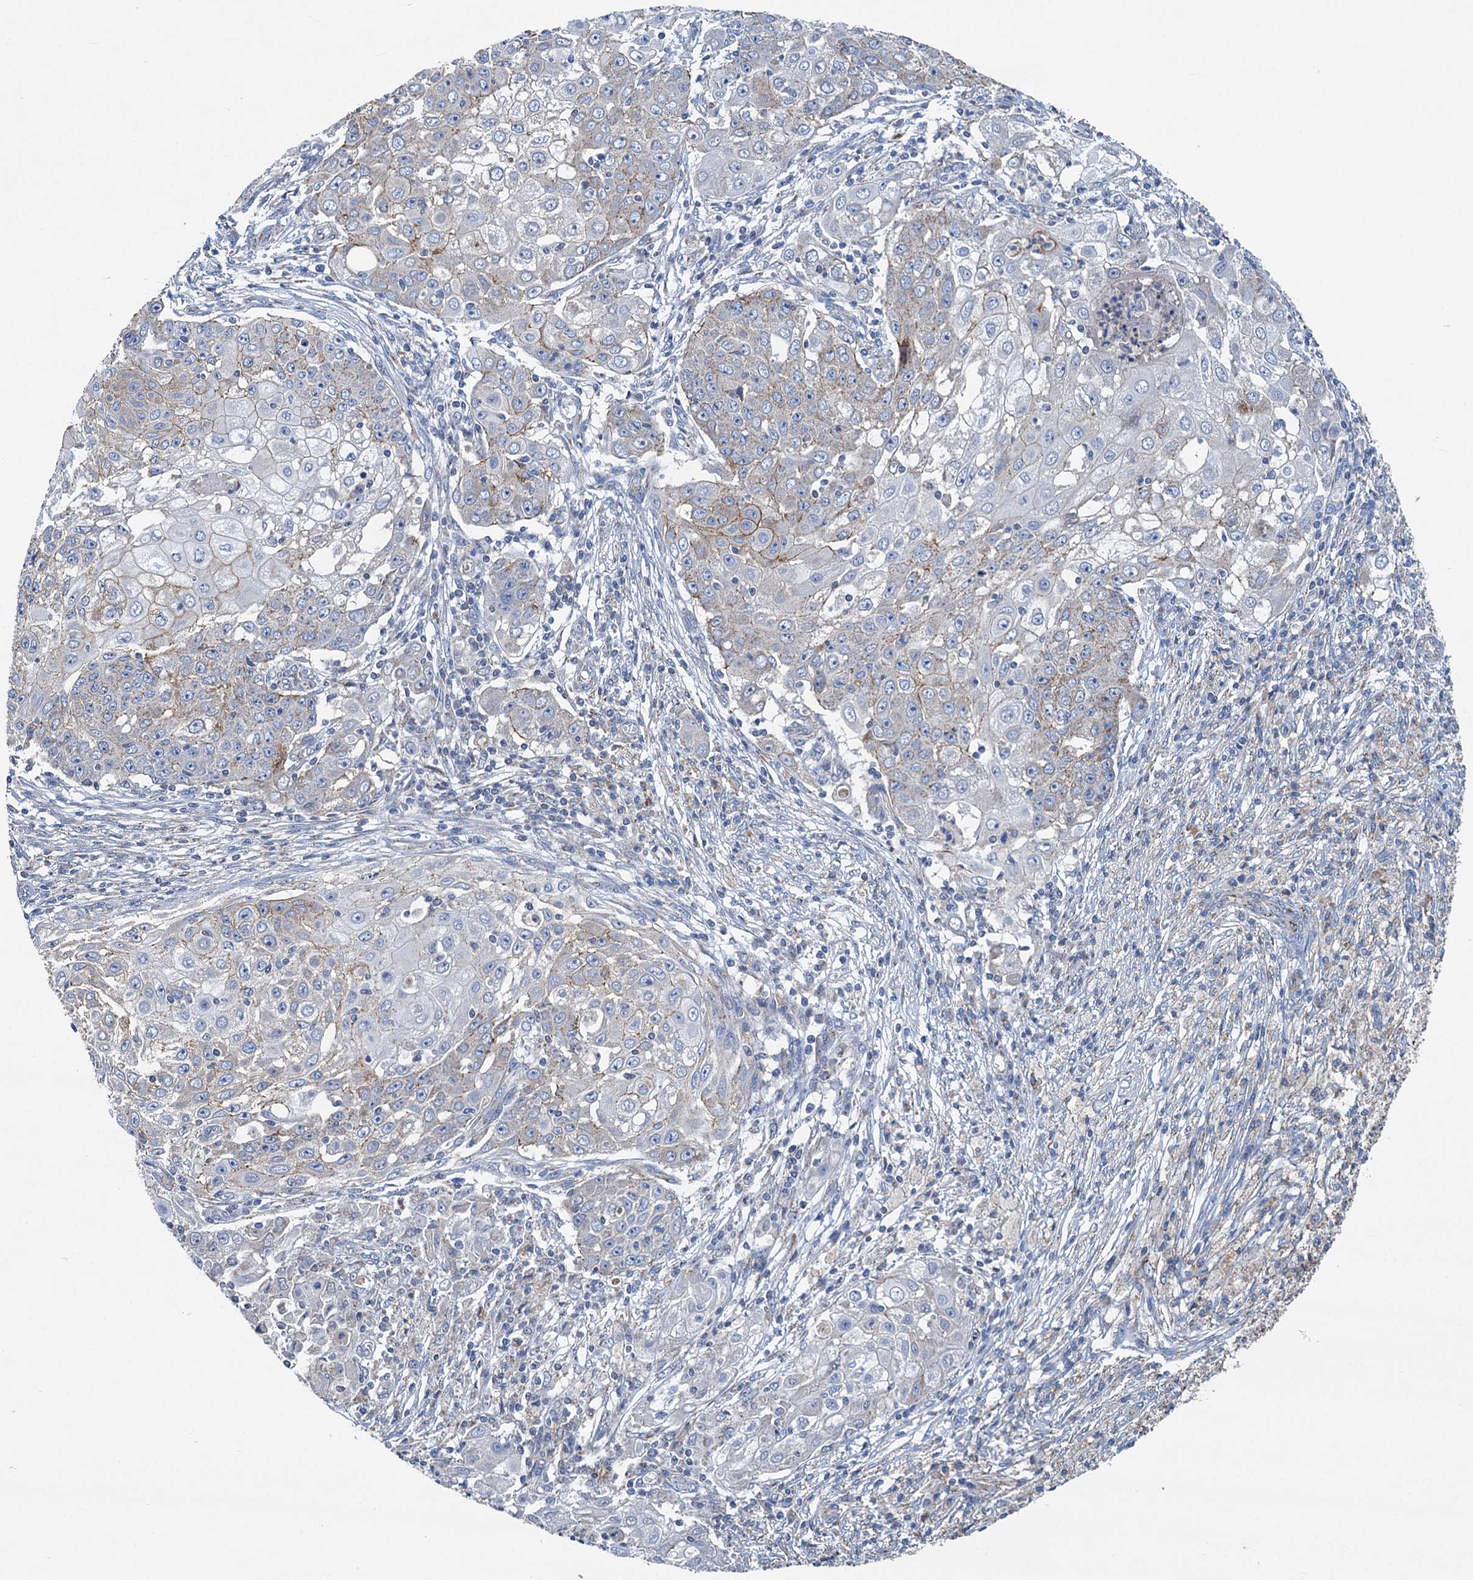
{"staining": {"intensity": "moderate", "quantity": "<25%", "location": "cytoplasmic/membranous"}, "tissue": "ovarian cancer", "cell_type": "Tumor cells", "image_type": "cancer", "snomed": [{"axis": "morphology", "description": "Carcinoma, endometroid"}, {"axis": "topography", "description": "Ovary"}], "caption": "The micrograph displays staining of endometroid carcinoma (ovarian), revealing moderate cytoplasmic/membranous protein staining (brown color) within tumor cells.", "gene": "DGLUCY", "patient": {"sex": "female", "age": 42}}